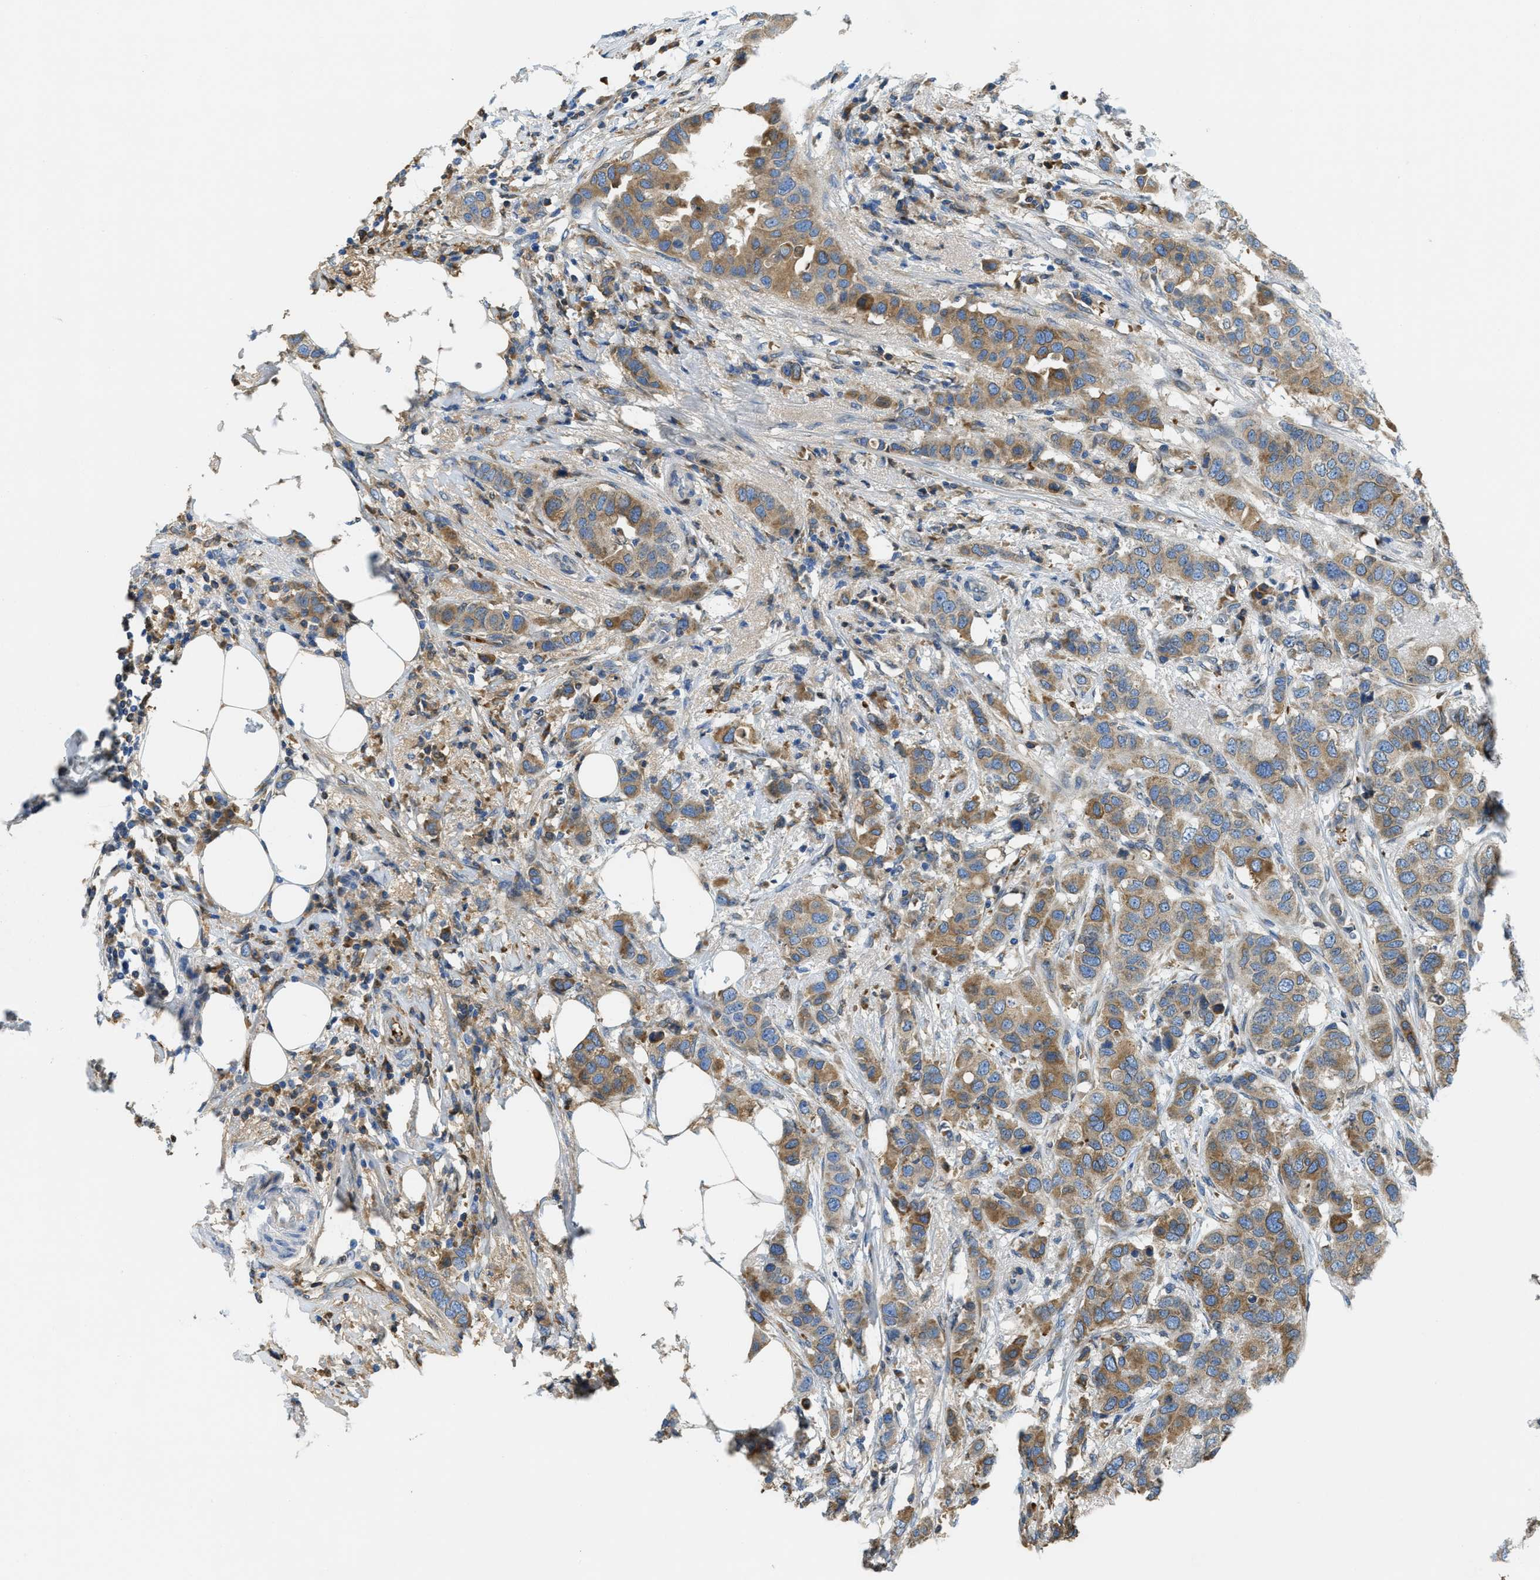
{"staining": {"intensity": "moderate", "quantity": ">75%", "location": "cytoplasmic/membranous"}, "tissue": "breast cancer", "cell_type": "Tumor cells", "image_type": "cancer", "snomed": [{"axis": "morphology", "description": "Duct carcinoma"}, {"axis": "topography", "description": "Breast"}], "caption": "The histopathology image reveals immunohistochemical staining of breast cancer. There is moderate cytoplasmic/membranous staining is identified in about >75% of tumor cells.", "gene": "MPDU1", "patient": {"sex": "female", "age": 50}}